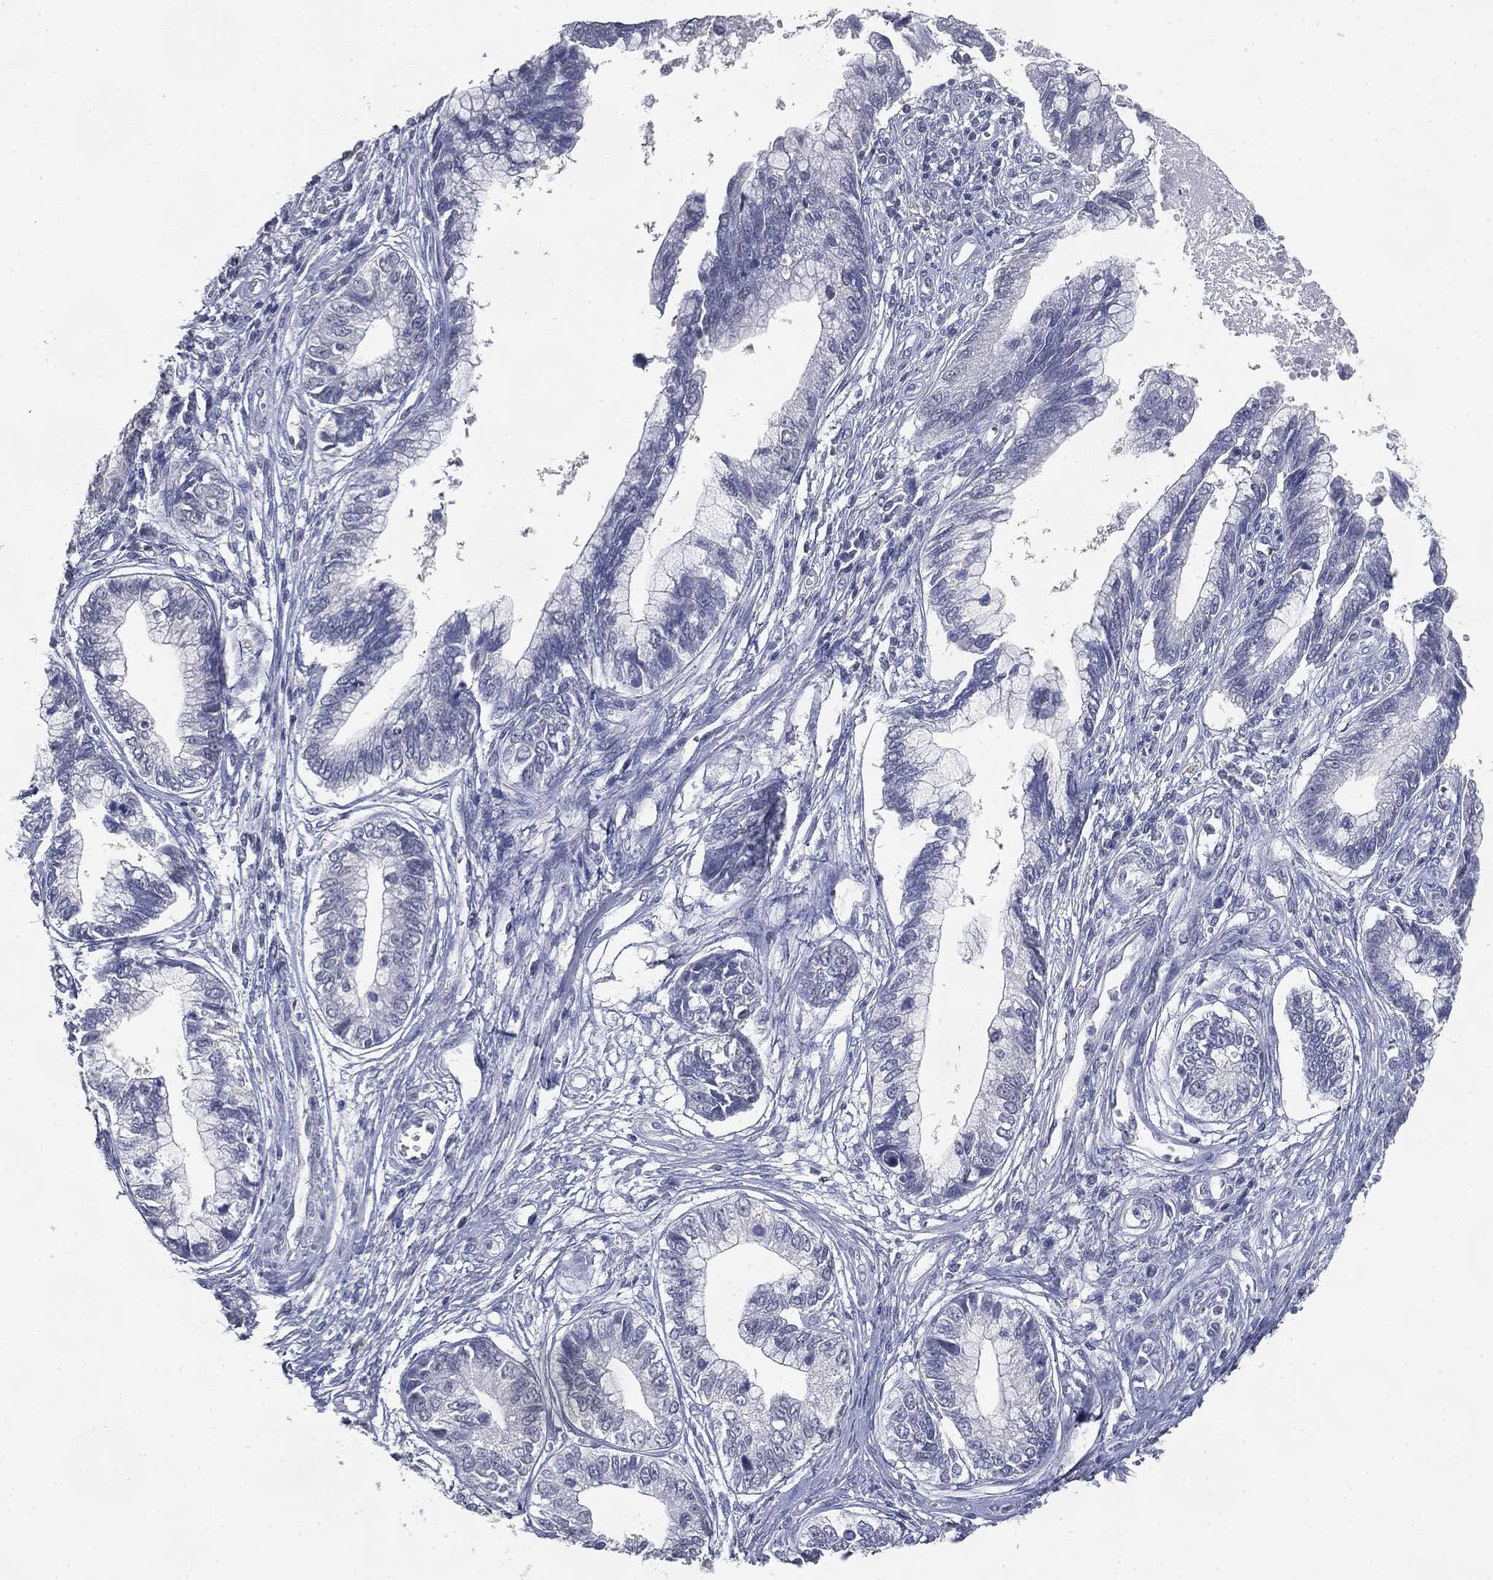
{"staining": {"intensity": "negative", "quantity": "none", "location": "none"}, "tissue": "cervical cancer", "cell_type": "Tumor cells", "image_type": "cancer", "snomed": [{"axis": "morphology", "description": "Adenocarcinoma, NOS"}, {"axis": "topography", "description": "Cervix"}], "caption": "The image shows no significant positivity in tumor cells of cervical adenocarcinoma. Nuclei are stained in blue.", "gene": "SLC2A2", "patient": {"sex": "female", "age": 44}}